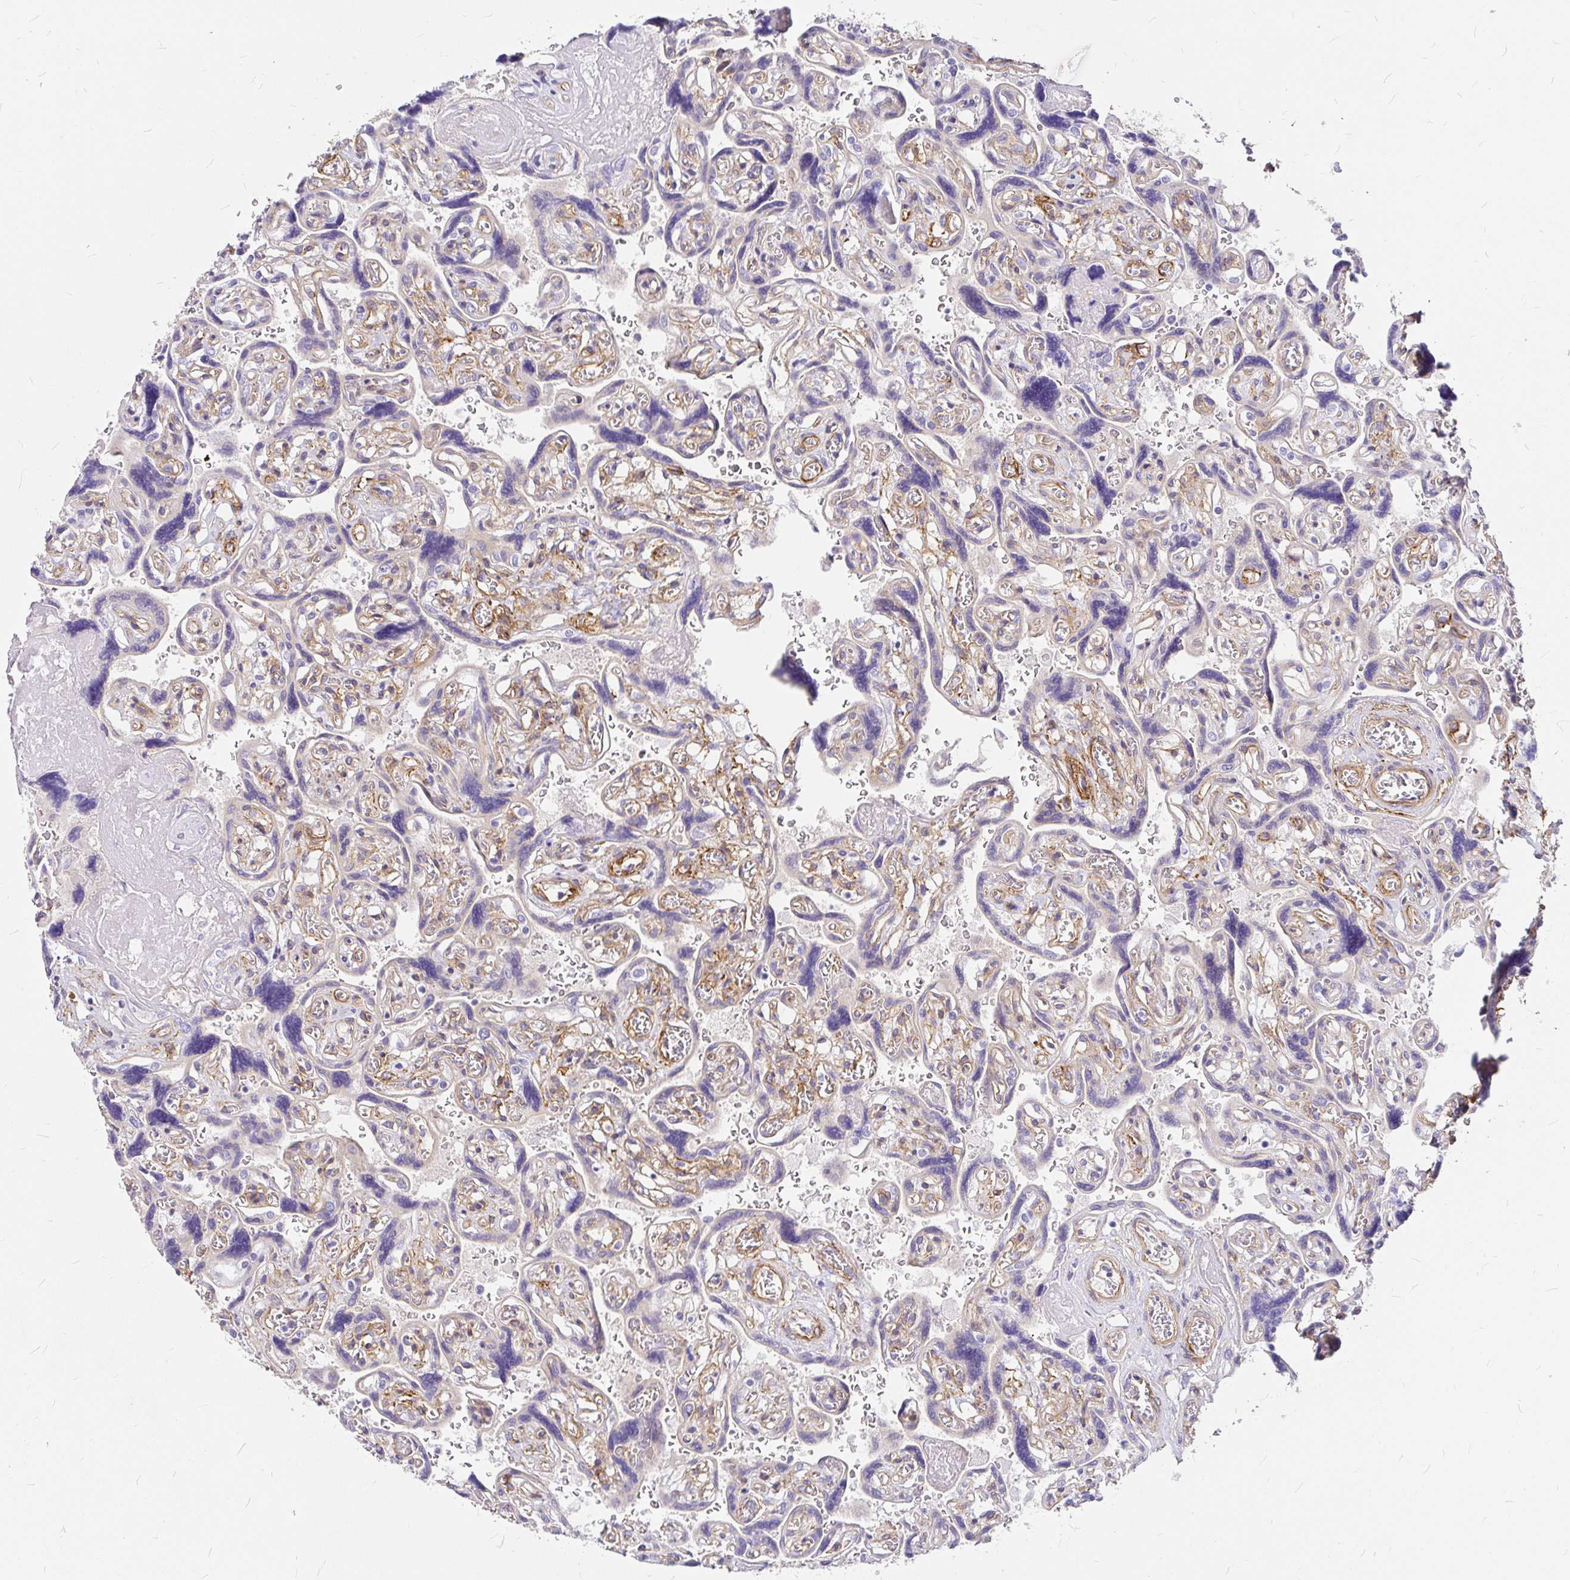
{"staining": {"intensity": "negative", "quantity": "none", "location": "none"}, "tissue": "placenta", "cell_type": "Decidual cells", "image_type": "normal", "snomed": [{"axis": "morphology", "description": "Normal tissue, NOS"}, {"axis": "topography", "description": "Placenta"}], "caption": "There is no significant staining in decidual cells of placenta. Nuclei are stained in blue.", "gene": "MYO1B", "patient": {"sex": "female", "age": 32}}